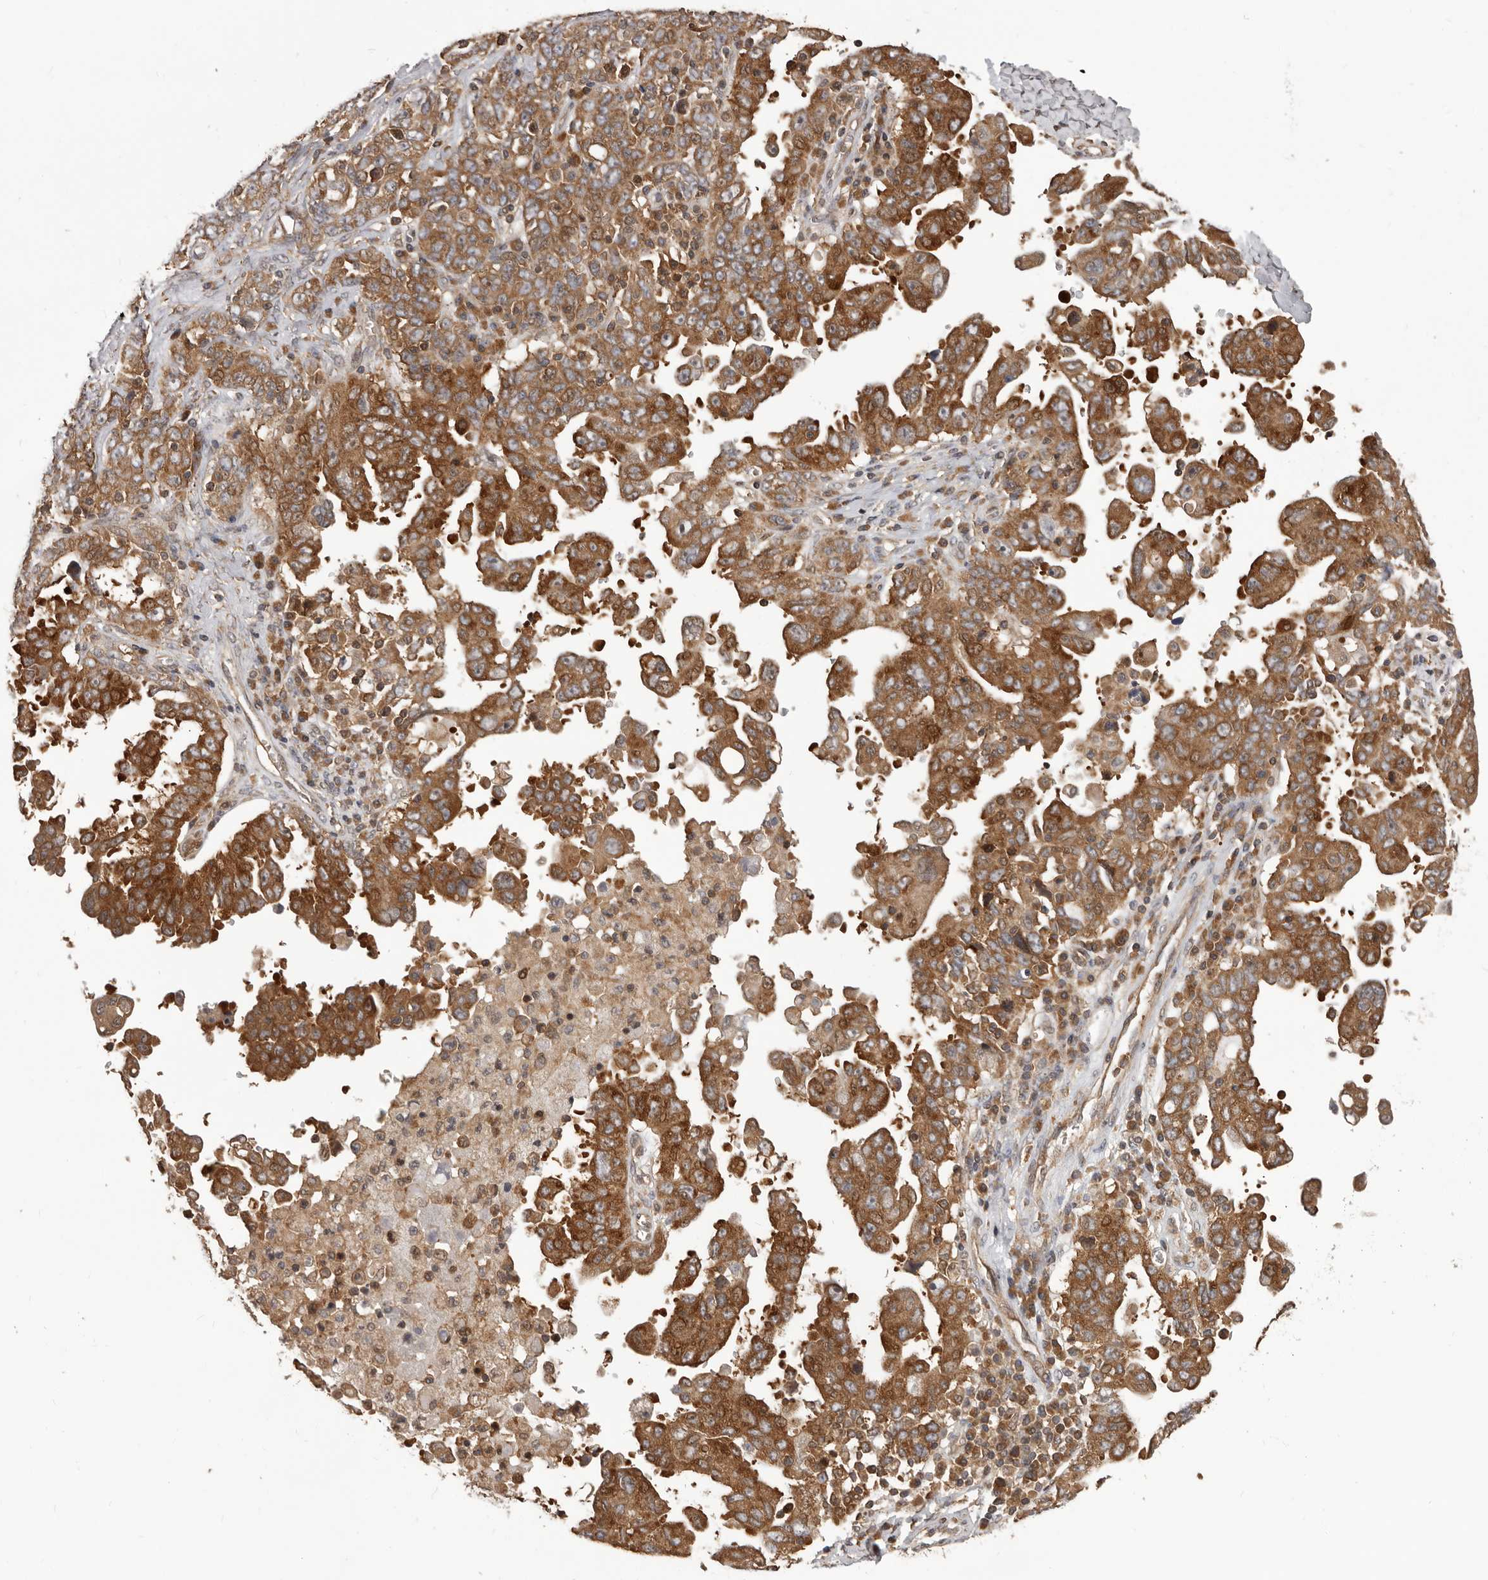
{"staining": {"intensity": "moderate", "quantity": ">75%", "location": "cytoplasmic/membranous"}, "tissue": "ovarian cancer", "cell_type": "Tumor cells", "image_type": "cancer", "snomed": [{"axis": "morphology", "description": "Carcinoma, endometroid"}, {"axis": "topography", "description": "Ovary"}], "caption": "This is a photomicrograph of immunohistochemistry staining of ovarian cancer, which shows moderate staining in the cytoplasmic/membranous of tumor cells.", "gene": "HBS1L", "patient": {"sex": "female", "age": 62}}